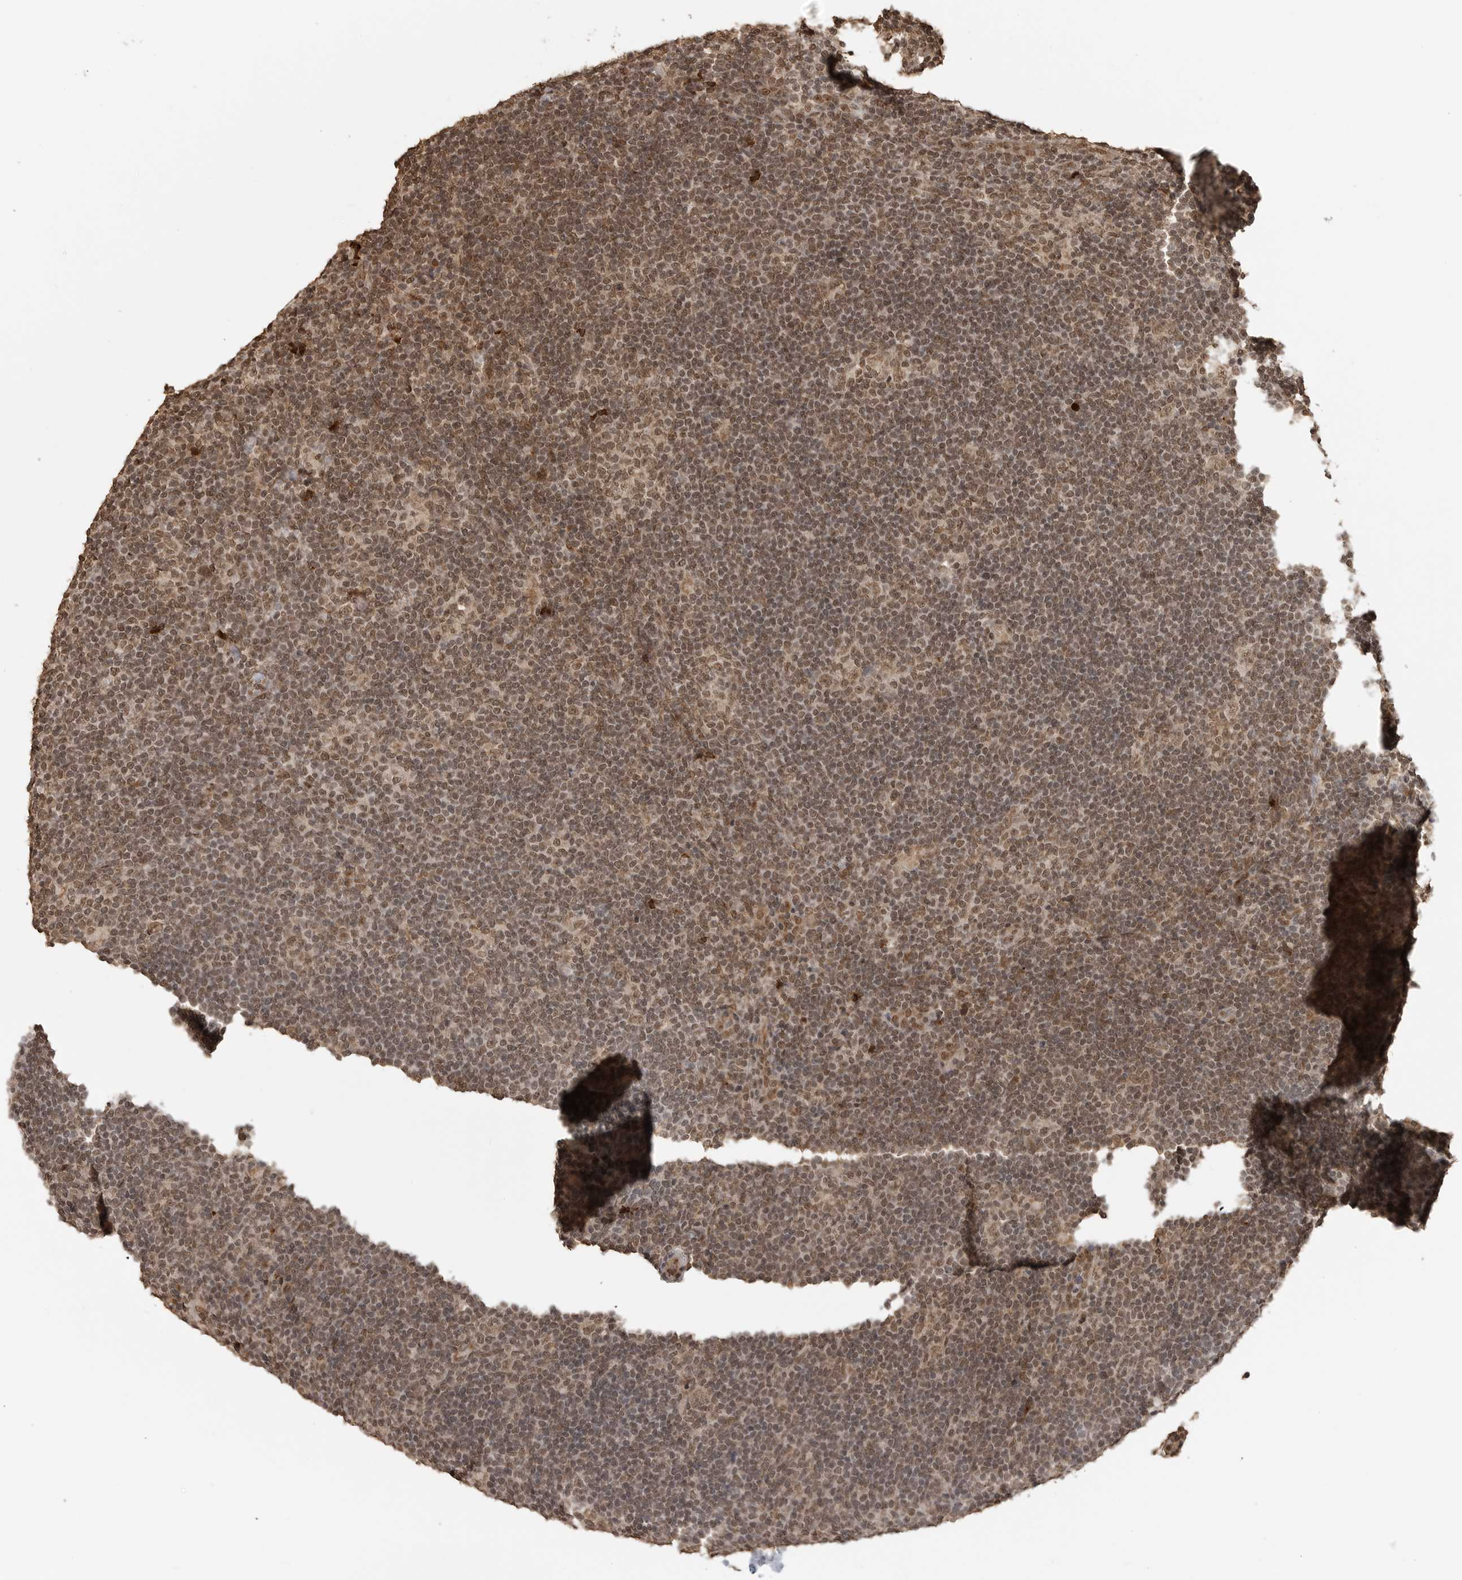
{"staining": {"intensity": "moderate", "quantity": ">75%", "location": "nuclear"}, "tissue": "lymphoma", "cell_type": "Tumor cells", "image_type": "cancer", "snomed": [{"axis": "morphology", "description": "Hodgkin's disease, NOS"}, {"axis": "topography", "description": "Lymph node"}], "caption": "This is a micrograph of immunohistochemistry (IHC) staining of Hodgkin's disease, which shows moderate expression in the nuclear of tumor cells.", "gene": "CLOCK", "patient": {"sex": "female", "age": 57}}